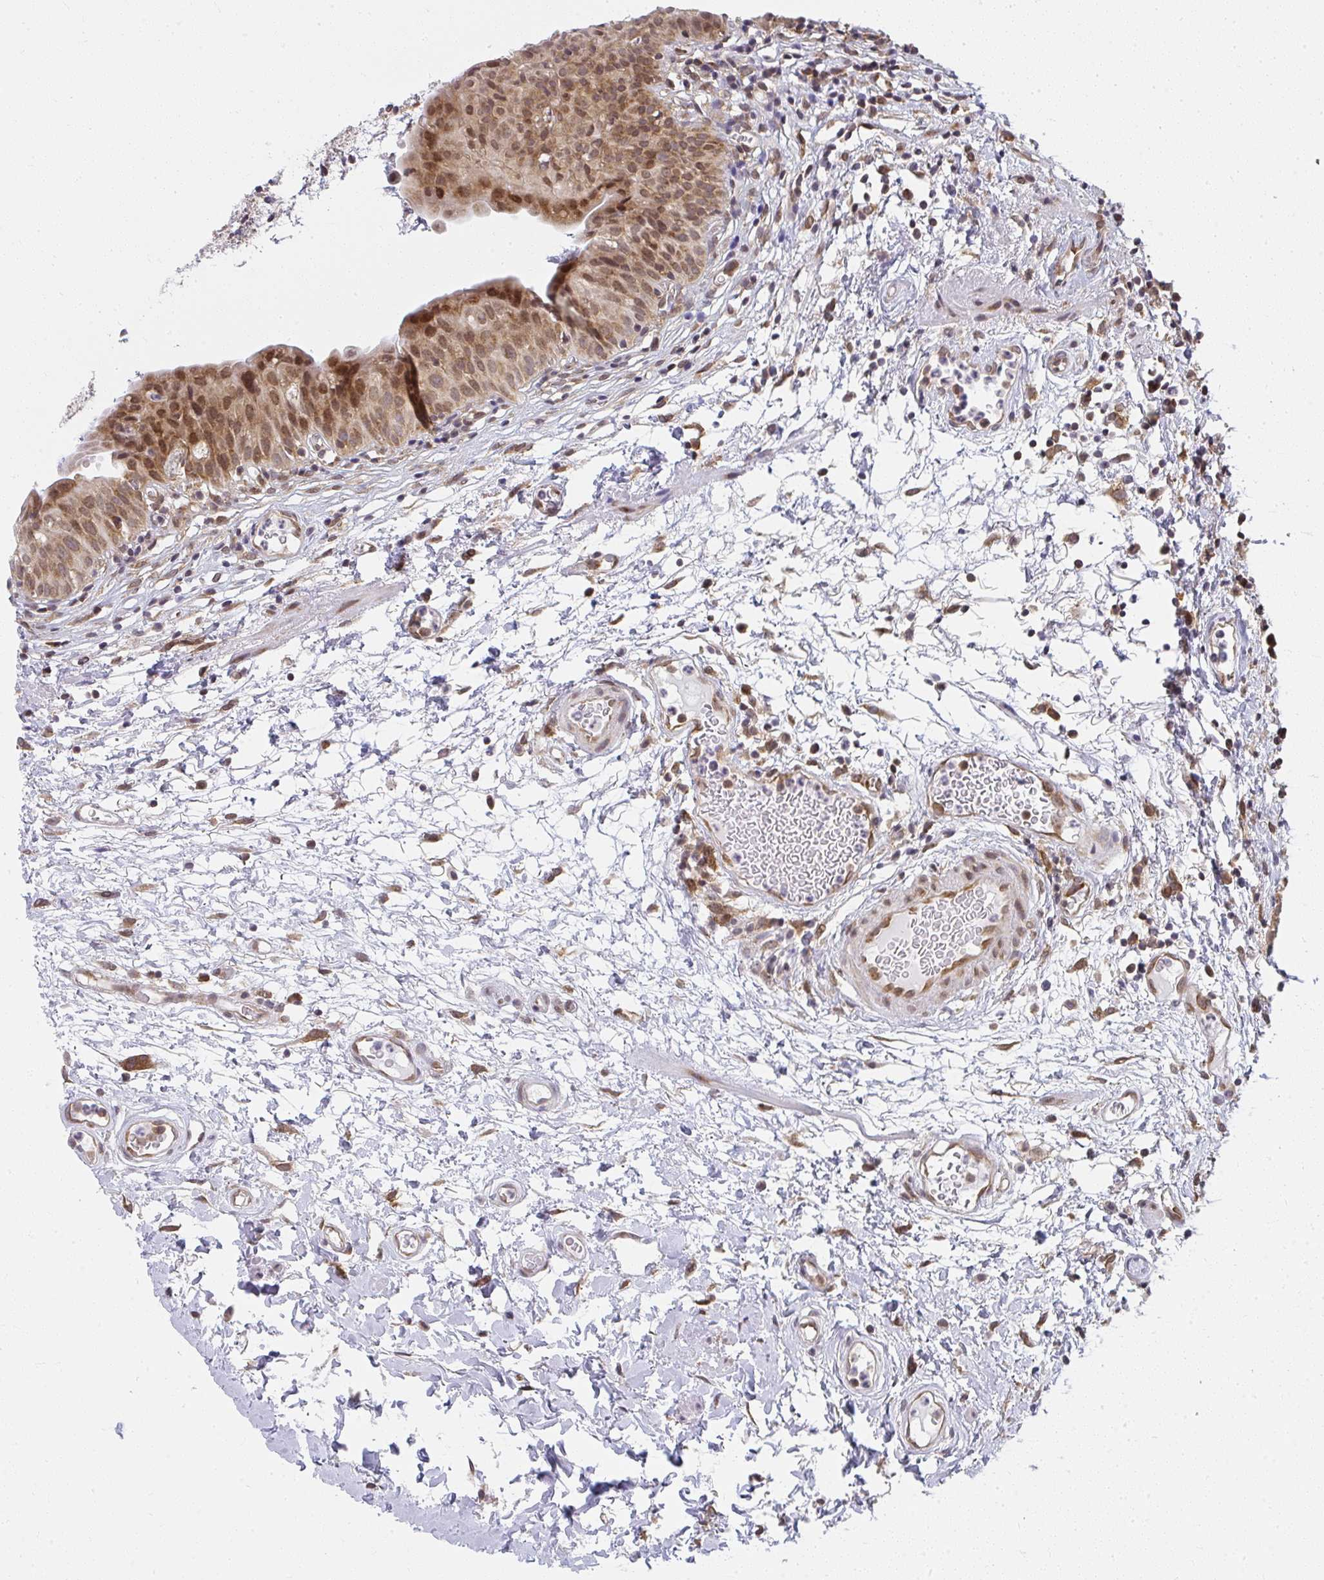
{"staining": {"intensity": "moderate", "quantity": ">75%", "location": "cytoplasmic/membranous,nuclear"}, "tissue": "urinary bladder", "cell_type": "Urothelial cells", "image_type": "normal", "snomed": [{"axis": "morphology", "description": "Normal tissue, NOS"}, {"axis": "morphology", "description": "Inflammation, NOS"}, {"axis": "topography", "description": "Urinary bladder"}], "caption": "This photomicrograph shows immunohistochemistry staining of normal human urinary bladder, with medium moderate cytoplasmic/membranous,nuclear expression in about >75% of urothelial cells.", "gene": "SYNCRIP", "patient": {"sex": "male", "age": 57}}